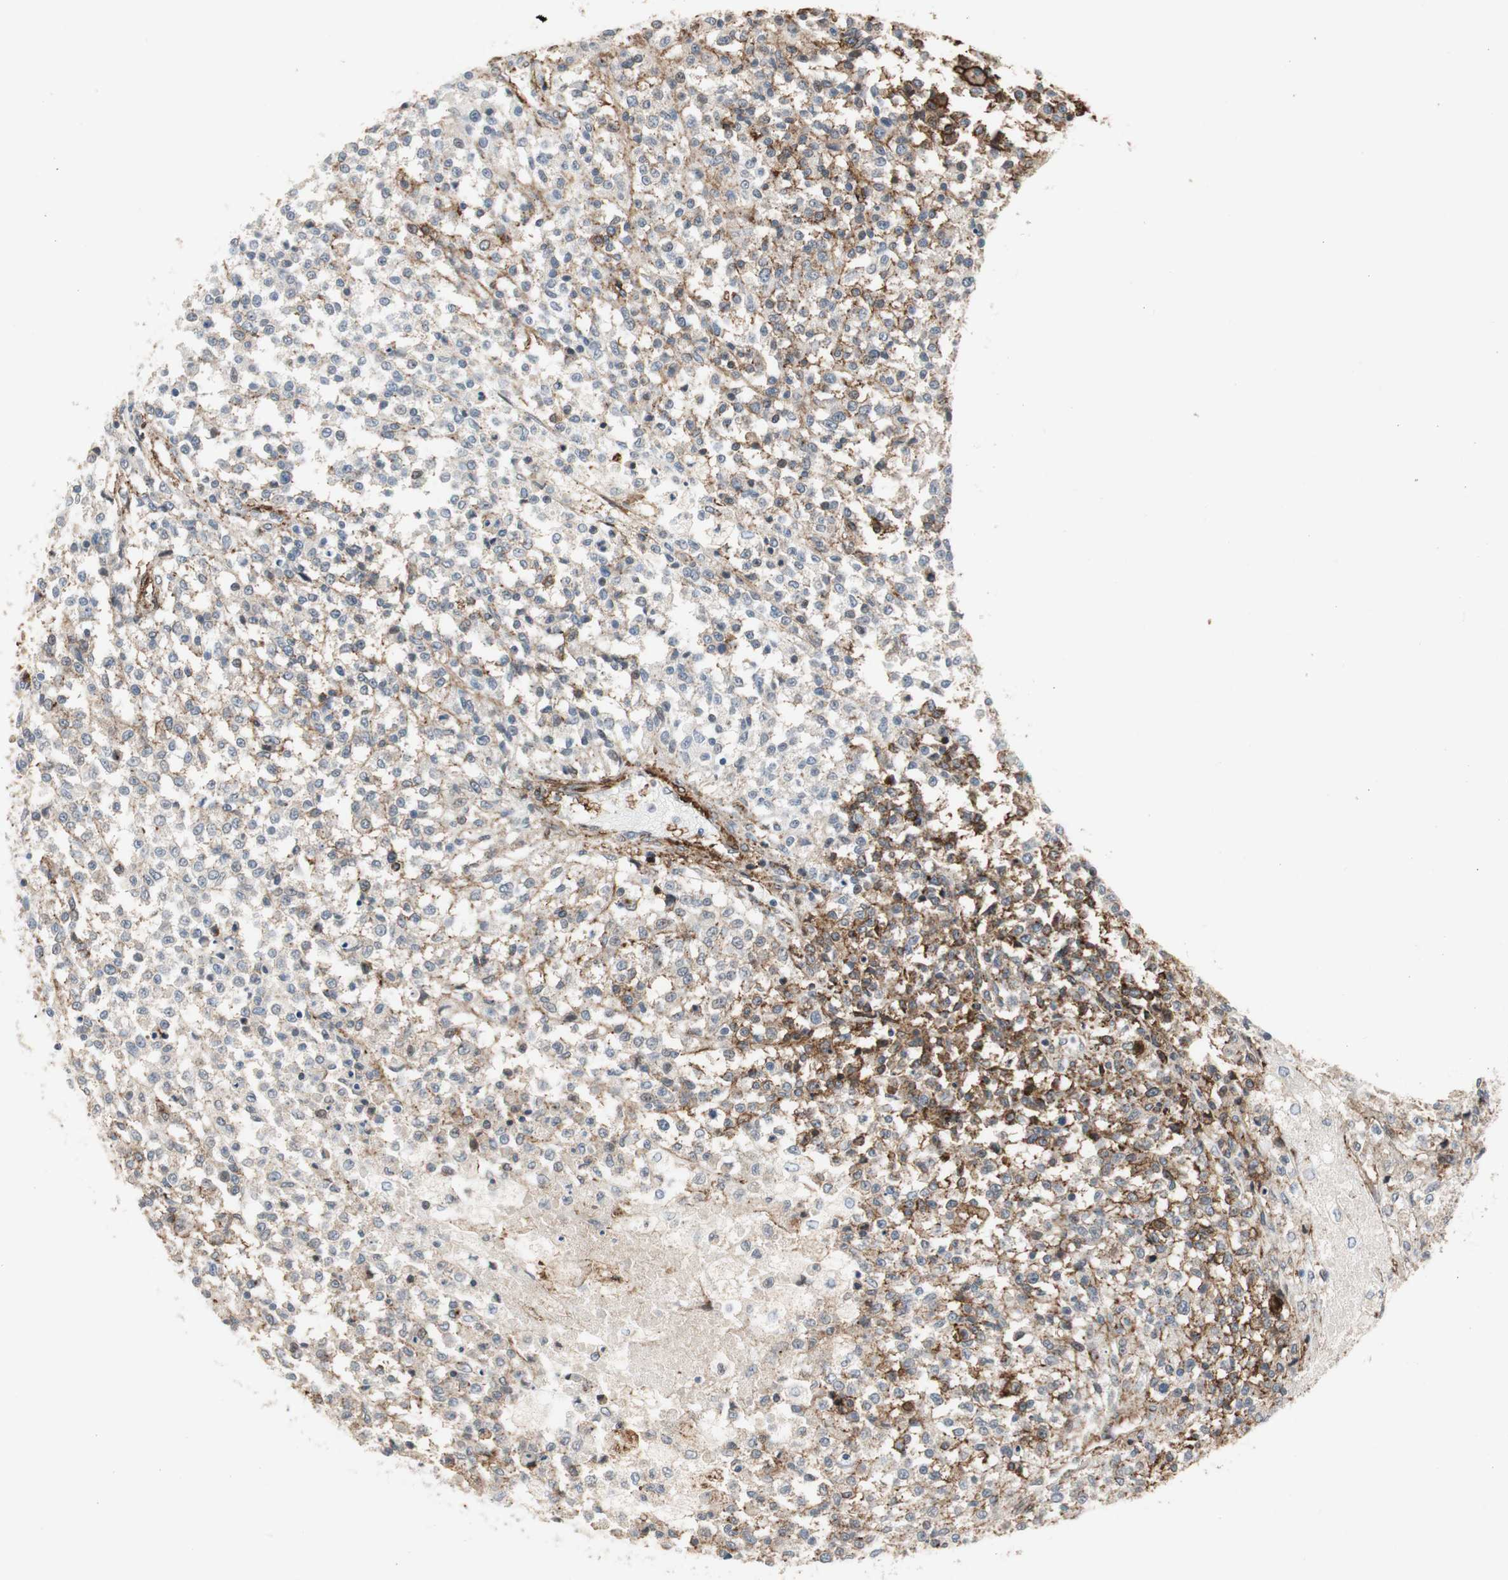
{"staining": {"intensity": "strong", "quantity": "<25%", "location": "cytoplasmic/membranous"}, "tissue": "testis cancer", "cell_type": "Tumor cells", "image_type": "cancer", "snomed": [{"axis": "morphology", "description": "Seminoma, NOS"}, {"axis": "topography", "description": "Testis"}], "caption": "Tumor cells demonstrate strong cytoplasmic/membranous positivity in approximately <25% of cells in testis cancer. The protein of interest is stained brown, and the nuclei are stained in blue (DAB IHC with brightfield microscopy, high magnification).", "gene": "GRHL1", "patient": {"sex": "male", "age": 59}}